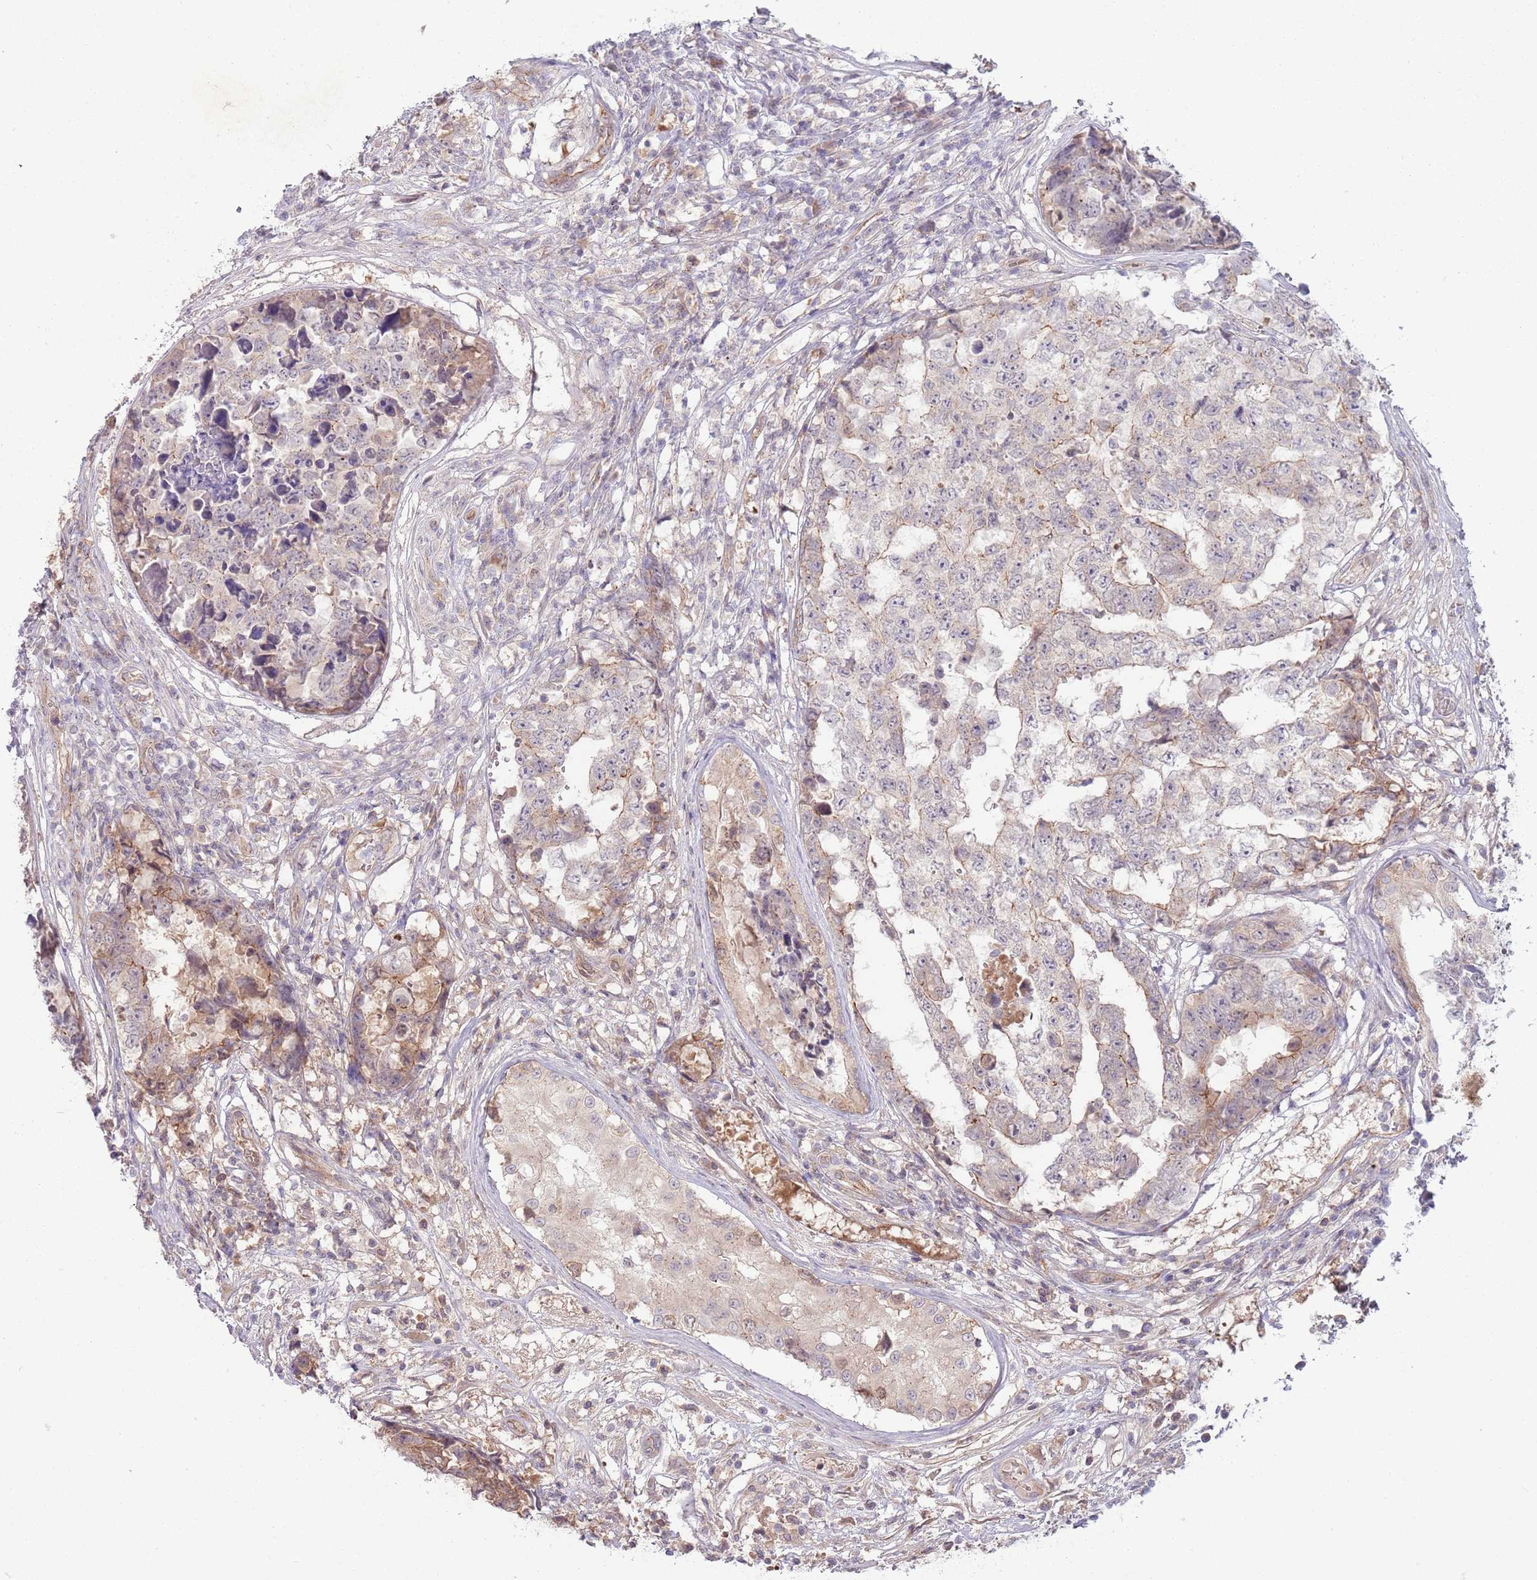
{"staining": {"intensity": "weak", "quantity": "<25%", "location": "cytoplasmic/membranous"}, "tissue": "testis cancer", "cell_type": "Tumor cells", "image_type": "cancer", "snomed": [{"axis": "morphology", "description": "Carcinoma, Embryonal, NOS"}, {"axis": "topography", "description": "Testis"}], "caption": "High magnification brightfield microscopy of testis embryonal carcinoma stained with DAB (brown) and counterstained with hematoxylin (blue): tumor cells show no significant staining.", "gene": "SAV1", "patient": {"sex": "male", "age": 25}}